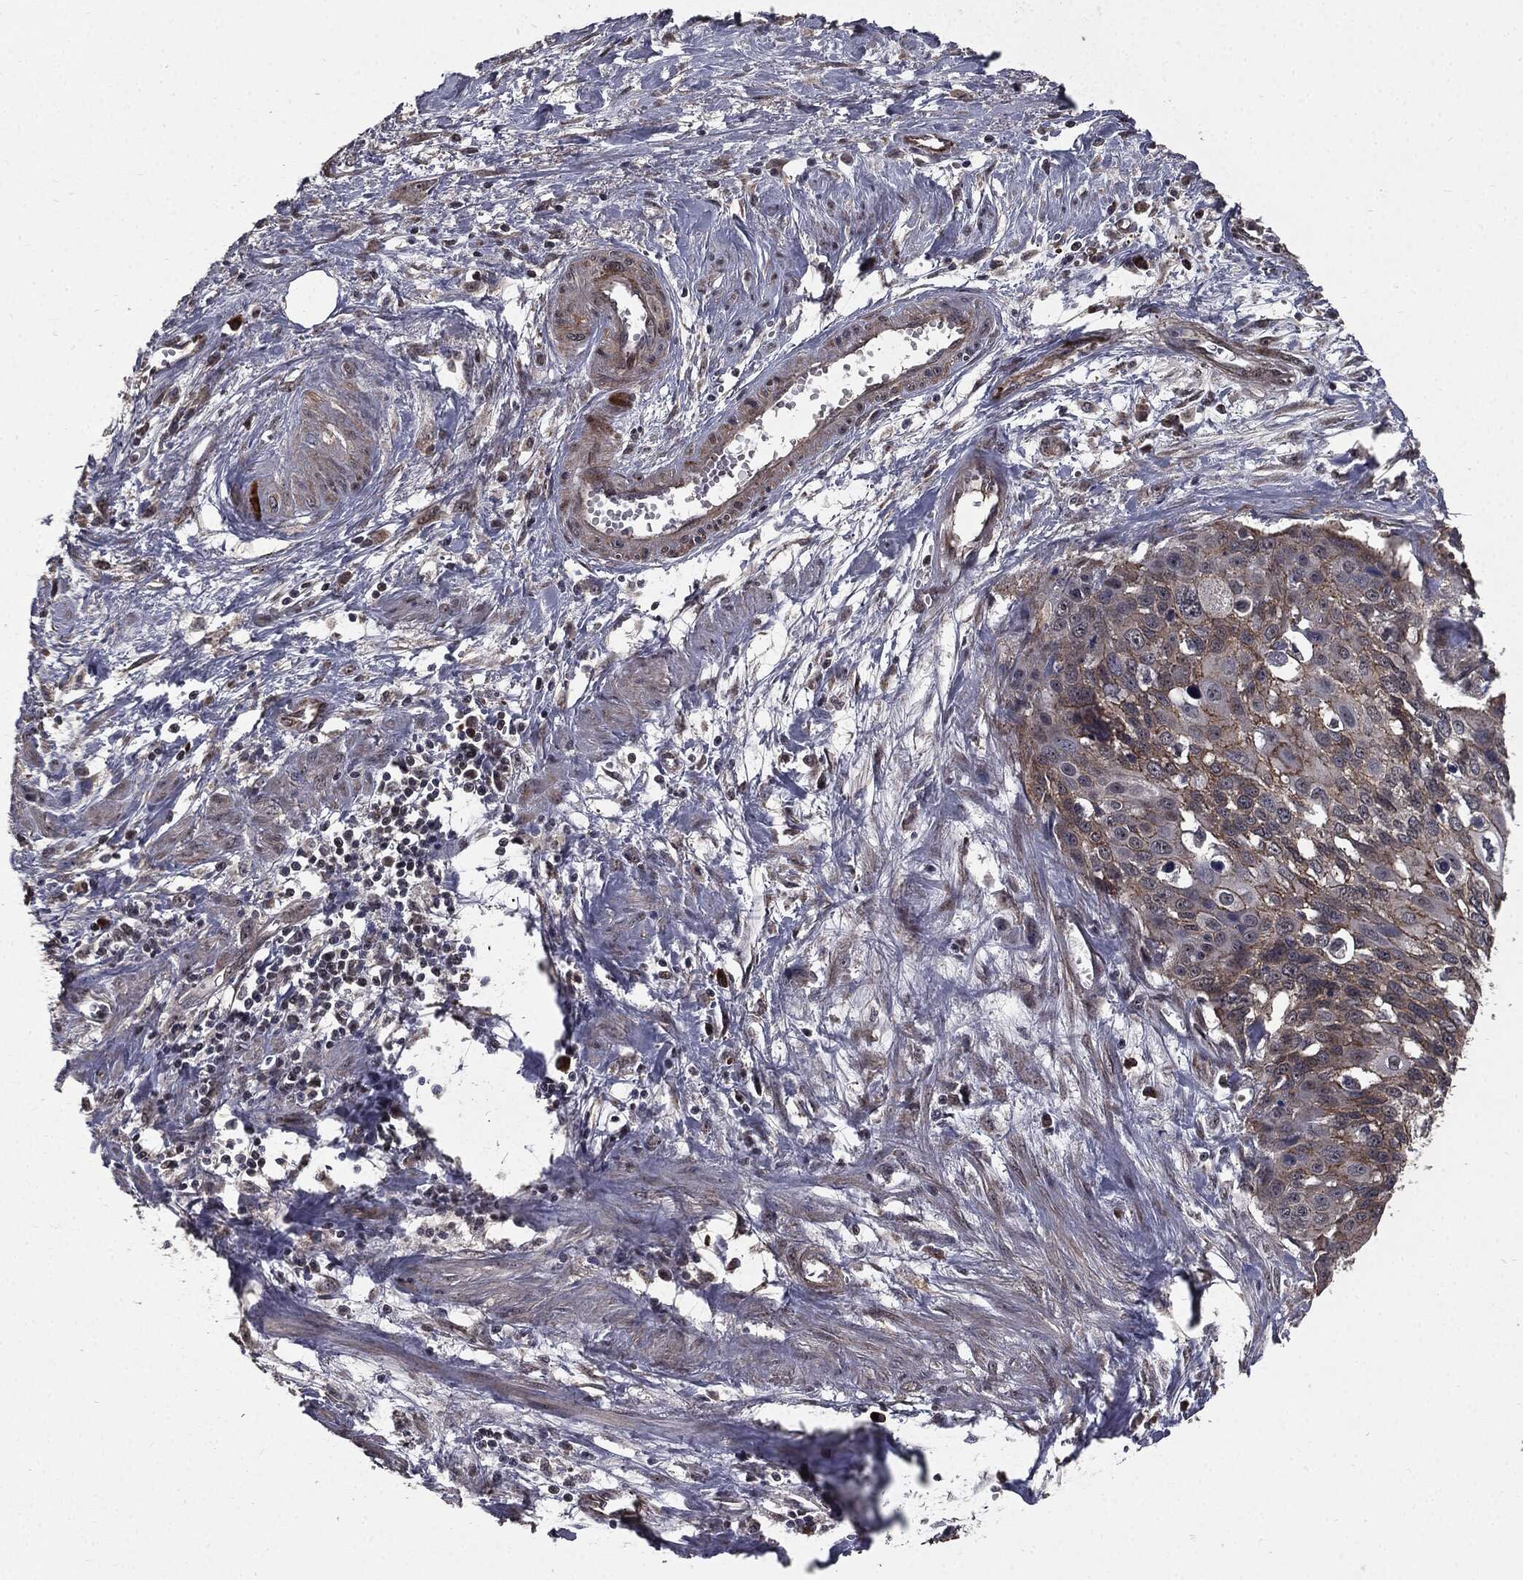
{"staining": {"intensity": "moderate", "quantity": "<25%", "location": "cytoplasmic/membranous"}, "tissue": "cervical cancer", "cell_type": "Tumor cells", "image_type": "cancer", "snomed": [{"axis": "morphology", "description": "Squamous cell carcinoma, NOS"}, {"axis": "topography", "description": "Cervix"}], "caption": "Brown immunohistochemical staining in squamous cell carcinoma (cervical) exhibits moderate cytoplasmic/membranous positivity in about <25% of tumor cells. (Brightfield microscopy of DAB IHC at high magnification).", "gene": "PTPA", "patient": {"sex": "female", "age": 58}}